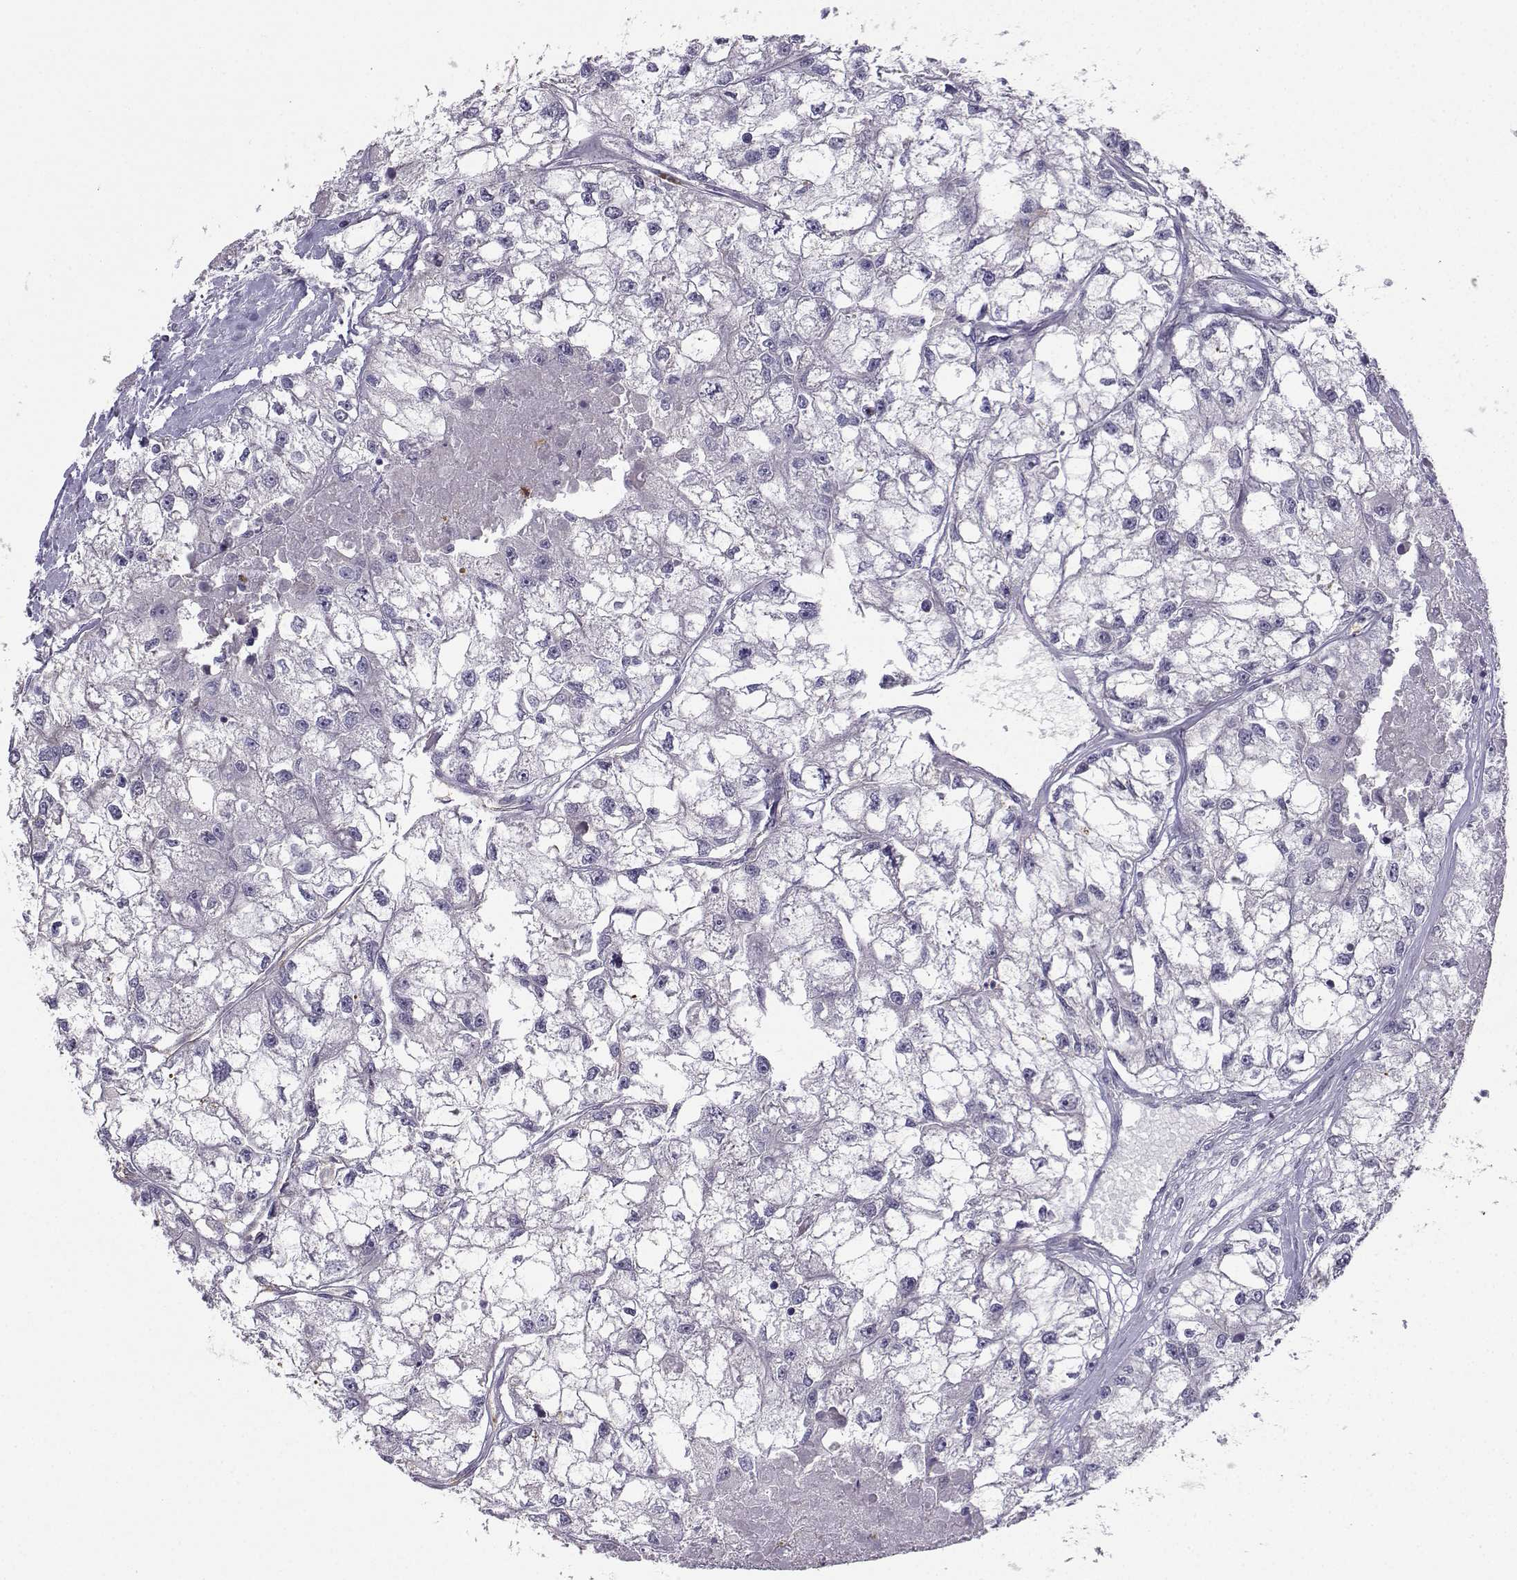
{"staining": {"intensity": "negative", "quantity": "none", "location": "none"}, "tissue": "renal cancer", "cell_type": "Tumor cells", "image_type": "cancer", "snomed": [{"axis": "morphology", "description": "Adenocarcinoma, NOS"}, {"axis": "topography", "description": "Kidney"}], "caption": "The IHC photomicrograph has no significant expression in tumor cells of renal cancer (adenocarcinoma) tissue.", "gene": "CALY", "patient": {"sex": "male", "age": 56}}